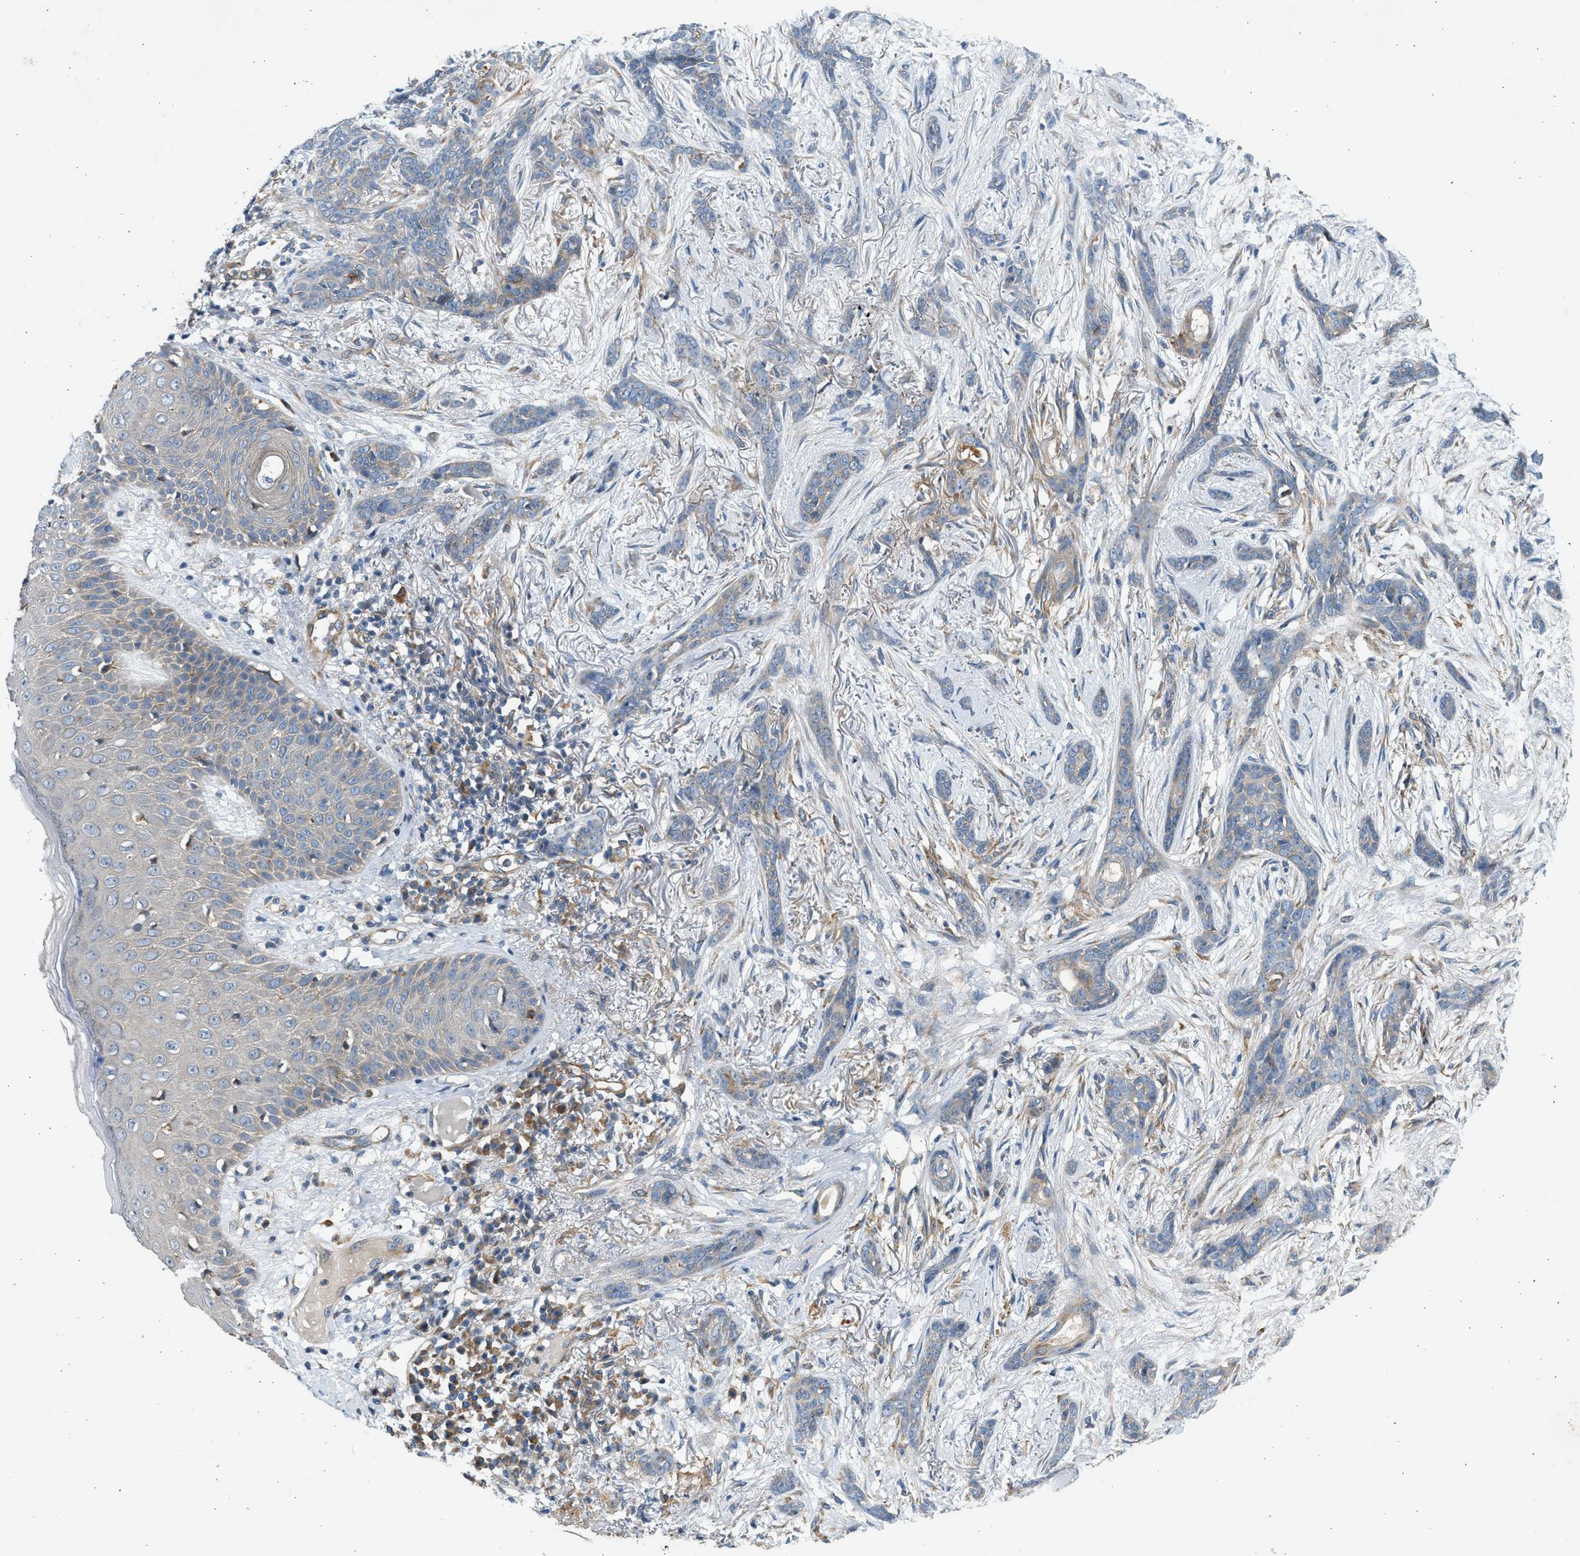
{"staining": {"intensity": "weak", "quantity": "<25%", "location": "cytoplasmic/membranous"}, "tissue": "skin cancer", "cell_type": "Tumor cells", "image_type": "cancer", "snomed": [{"axis": "morphology", "description": "Basal cell carcinoma"}, {"axis": "morphology", "description": "Adnexal tumor, benign"}, {"axis": "topography", "description": "Skin"}], "caption": "High power microscopy micrograph of an immunohistochemistry (IHC) histopathology image of skin benign adnexal tumor, revealing no significant expression in tumor cells.", "gene": "KDELR2", "patient": {"sex": "female", "age": 42}}